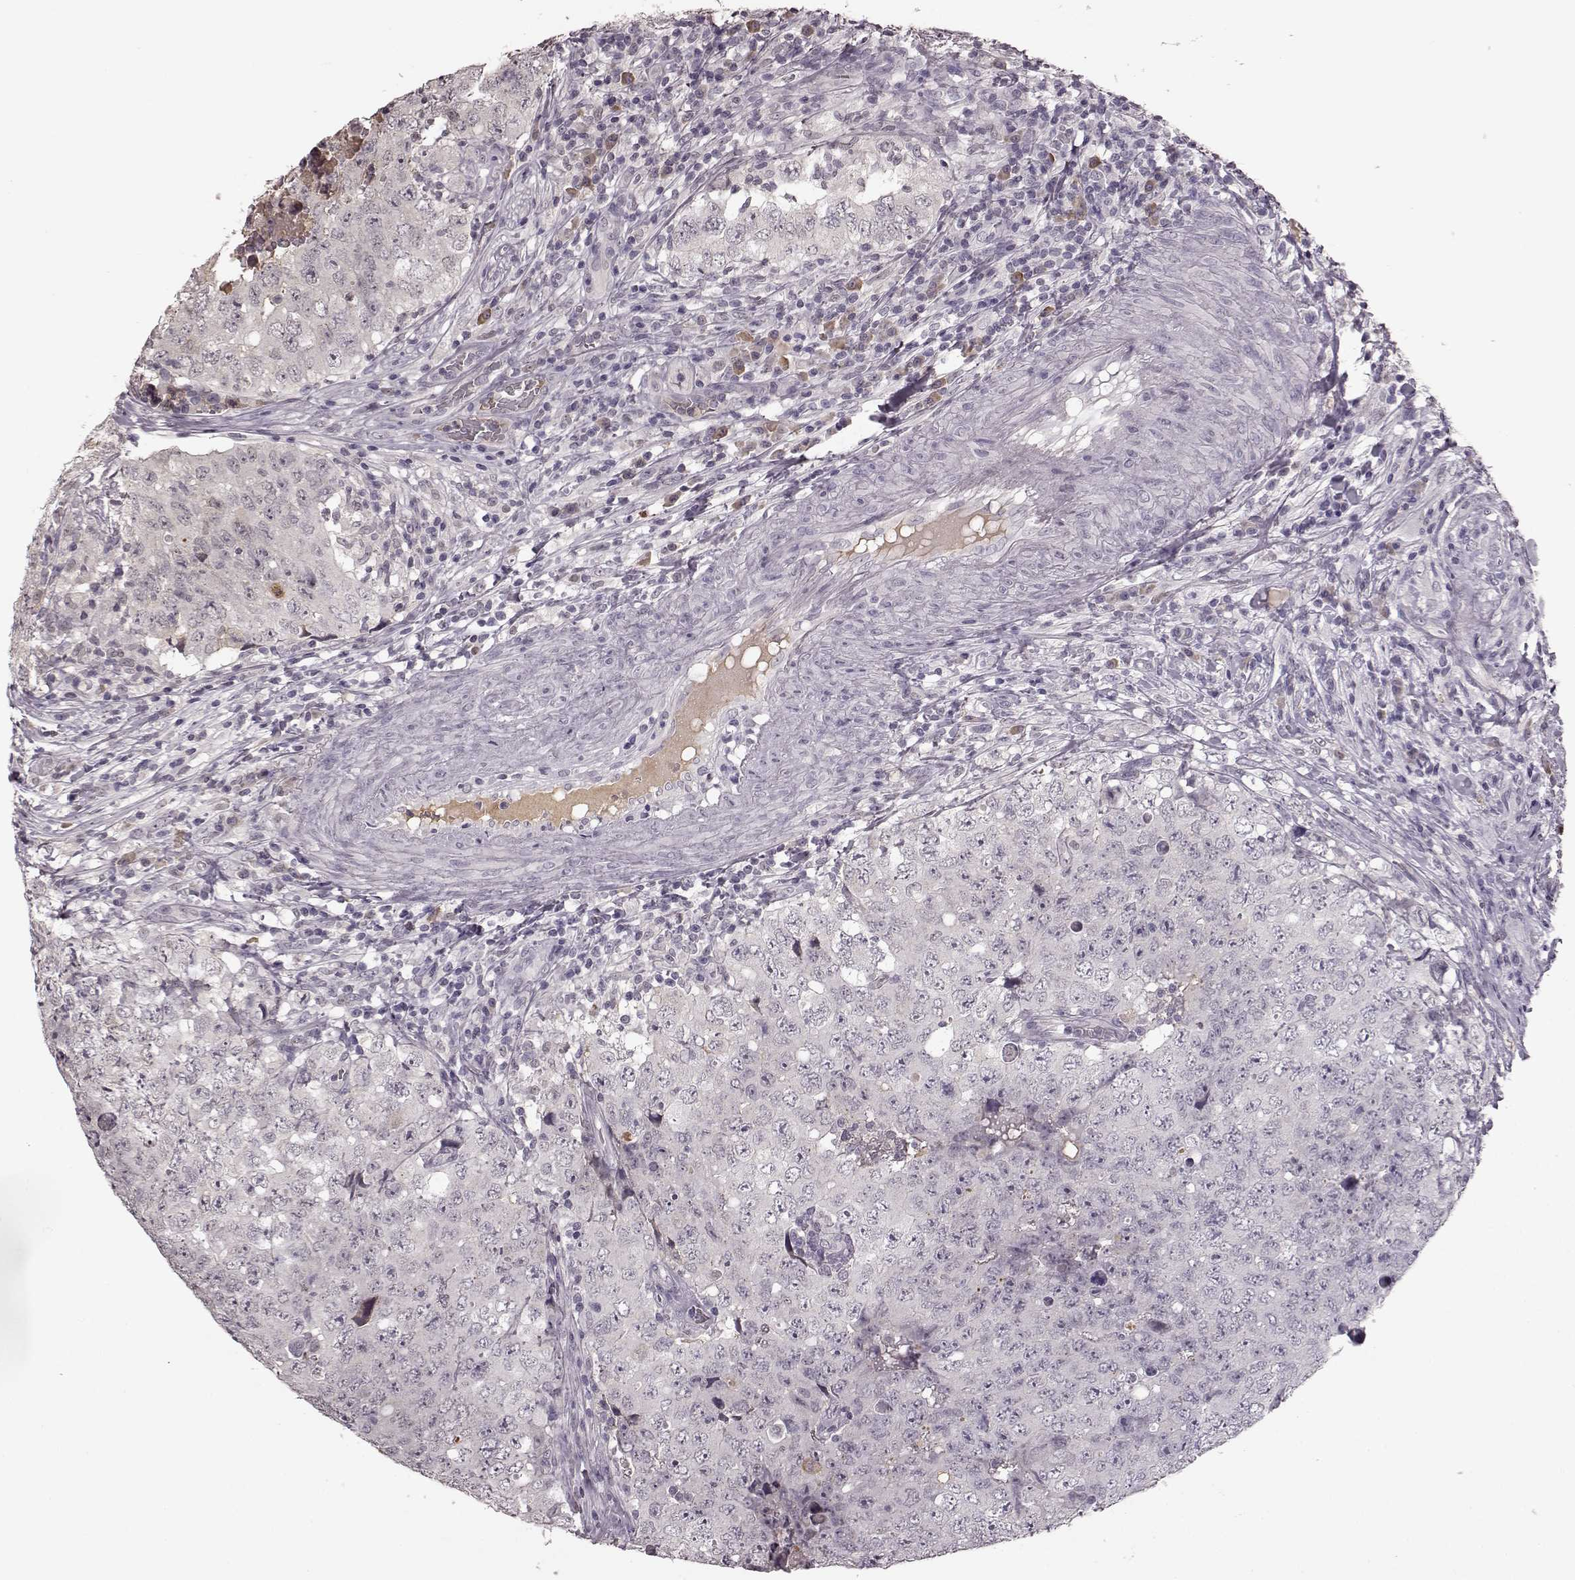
{"staining": {"intensity": "negative", "quantity": "none", "location": "none"}, "tissue": "testis cancer", "cell_type": "Tumor cells", "image_type": "cancer", "snomed": [{"axis": "morphology", "description": "Seminoma, NOS"}, {"axis": "topography", "description": "Testis"}], "caption": "The image shows no significant staining in tumor cells of testis cancer (seminoma).", "gene": "NRL", "patient": {"sex": "male", "age": 34}}